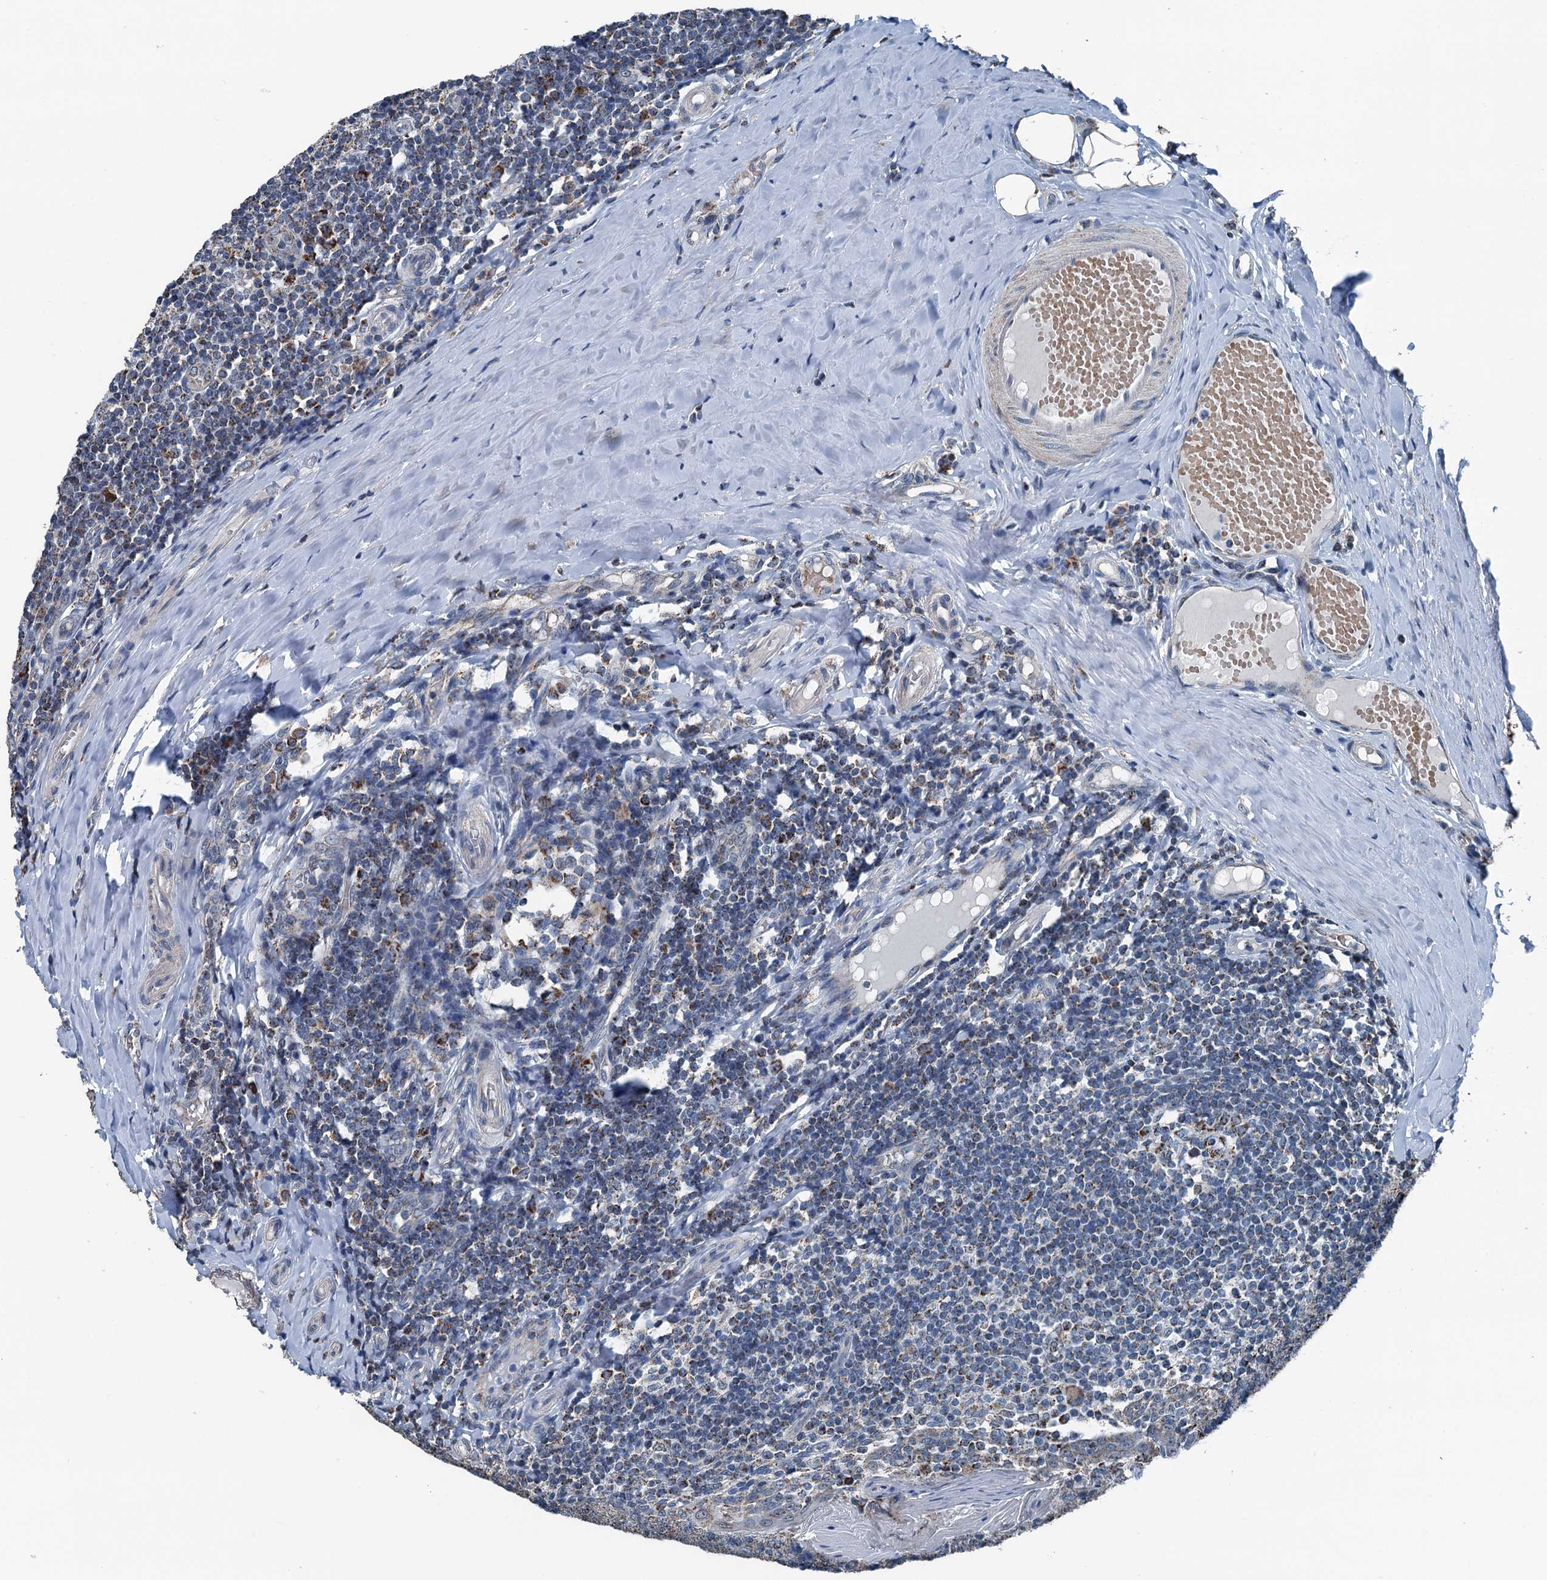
{"staining": {"intensity": "moderate", "quantity": "25%-75%", "location": "cytoplasmic/membranous"}, "tissue": "tonsil", "cell_type": "Non-germinal center cells", "image_type": "normal", "snomed": [{"axis": "morphology", "description": "Normal tissue, NOS"}, {"axis": "topography", "description": "Tonsil"}], "caption": "Moderate cytoplasmic/membranous expression for a protein is identified in approximately 25%-75% of non-germinal center cells of normal tonsil using IHC.", "gene": "TRPT1", "patient": {"sex": "female", "age": 19}}